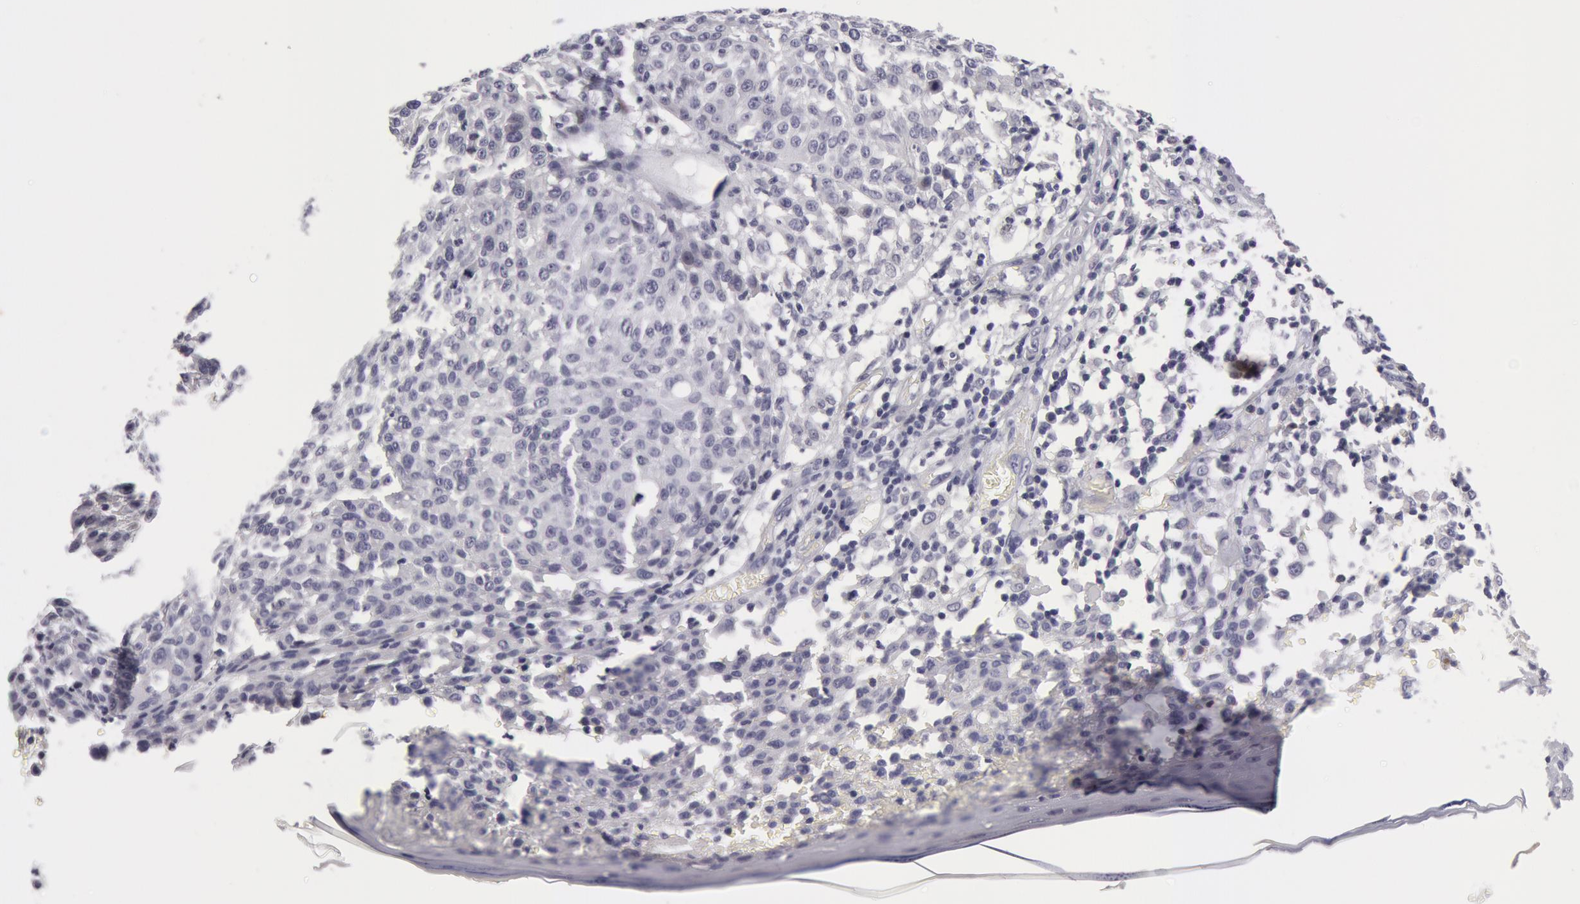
{"staining": {"intensity": "negative", "quantity": "none", "location": "none"}, "tissue": "melanoma", "cell_type": "Tumor cells", "image_type": "cancer", "snomed": [{"axis": "morphology", "description": "Malignant melanoma, NOS"}, {"axis": "topography", "description": "Skin"}], "caption": "Malignant melanoma was stained to show a protein in brown. There is no significant staining in tumor cells. (DAB immunohistochemistry with hematoxylin counter stain).", "gene": "NLGN4X", "patient": {"sex": "female", "age": 49}}